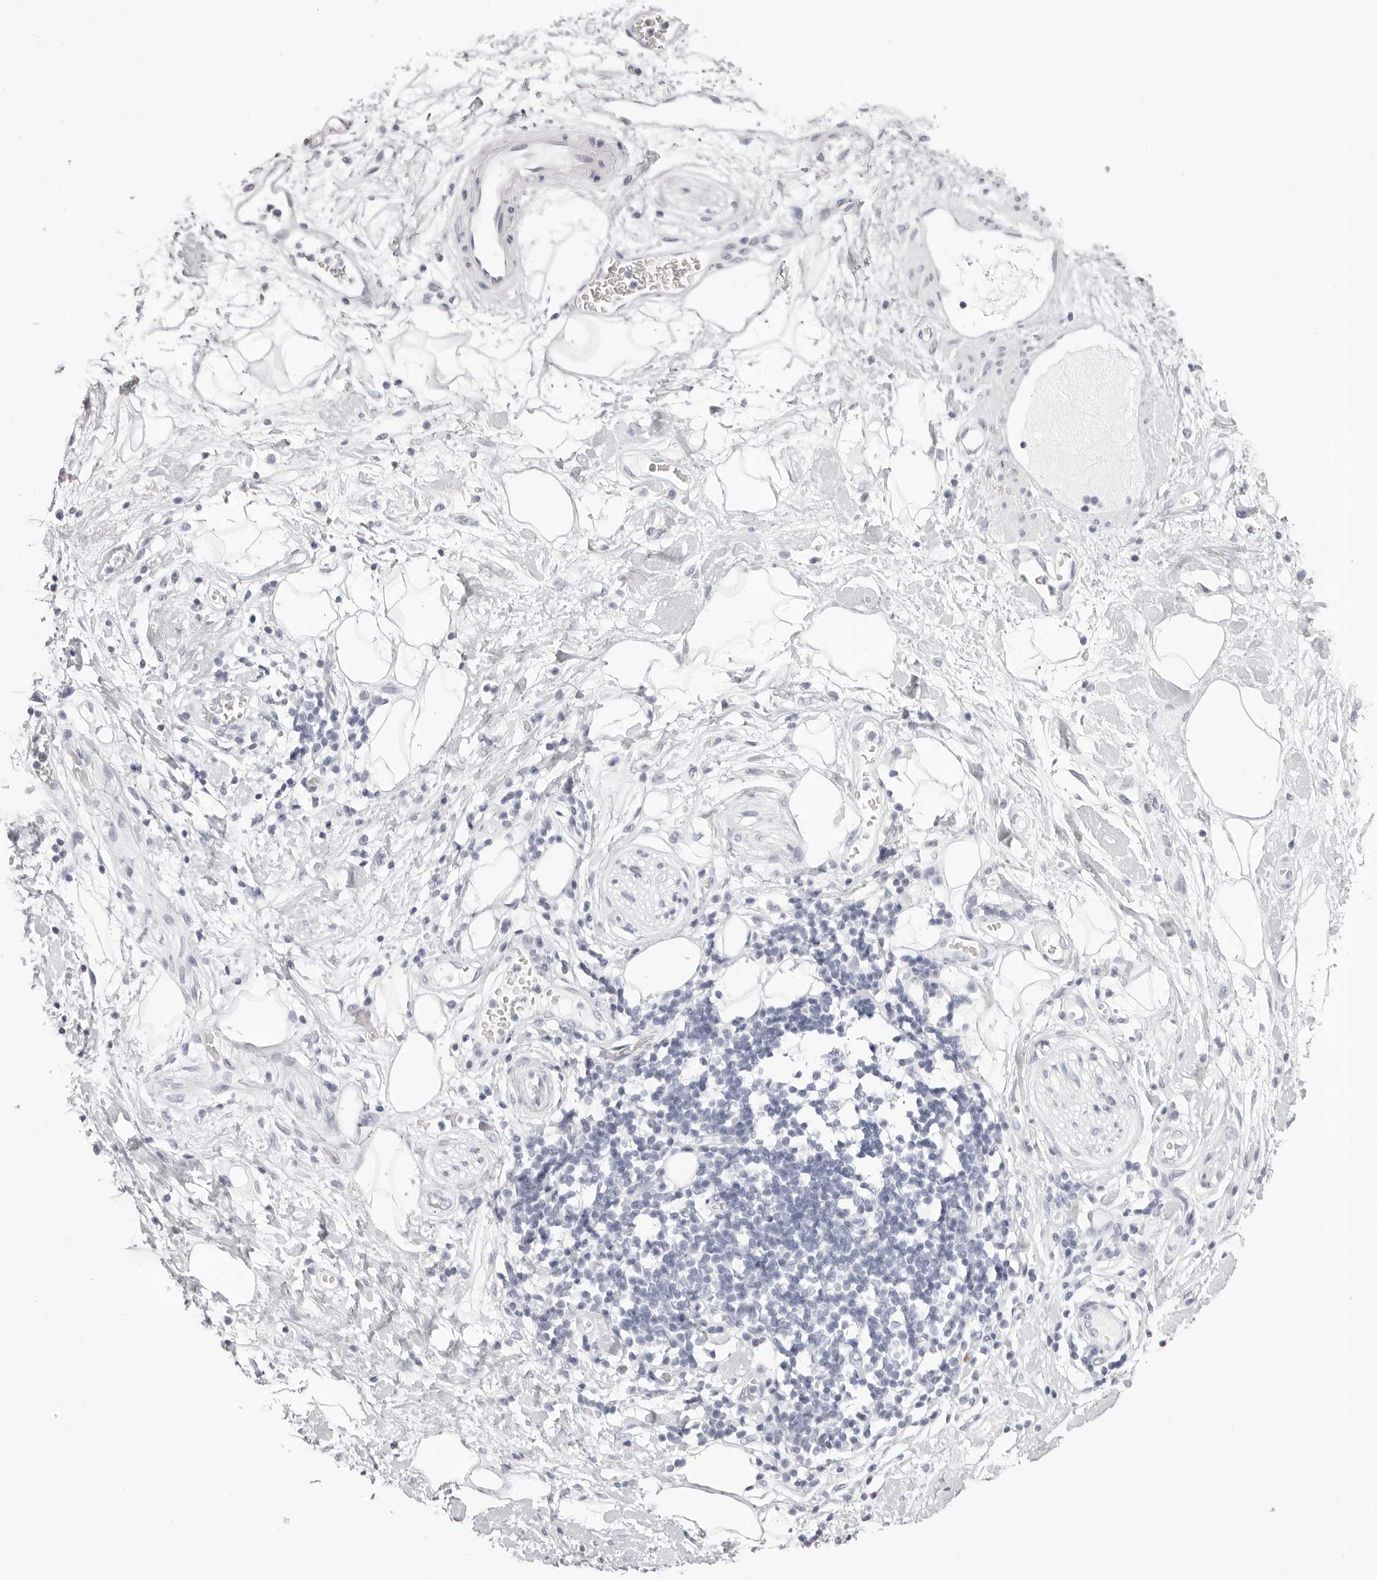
{"staining": {"intensity": "negative", "quantity": "none", "location": "none"}, "tissue": "adipose tissue", "cell_type": "Adipocytes", "image_type": "normal", "snomed": [{"axis": "morphology", "description": "Normal tissue, NOS"}, {"axis": "morphology", "description": "Adenocarcinoma, NOS"}, {"axis": "topography", "description": "Duodenum"}, {"axis": "topography", "description": "Peripheral nerve tissue"}], "caption": "This is a micrograph of immunohistochemistry (IHC) staining of normal adipose tissue, which shows no positivity in adipocytes.", "gene": "RHO", "patient": {"sex": "female", "age": 60}}